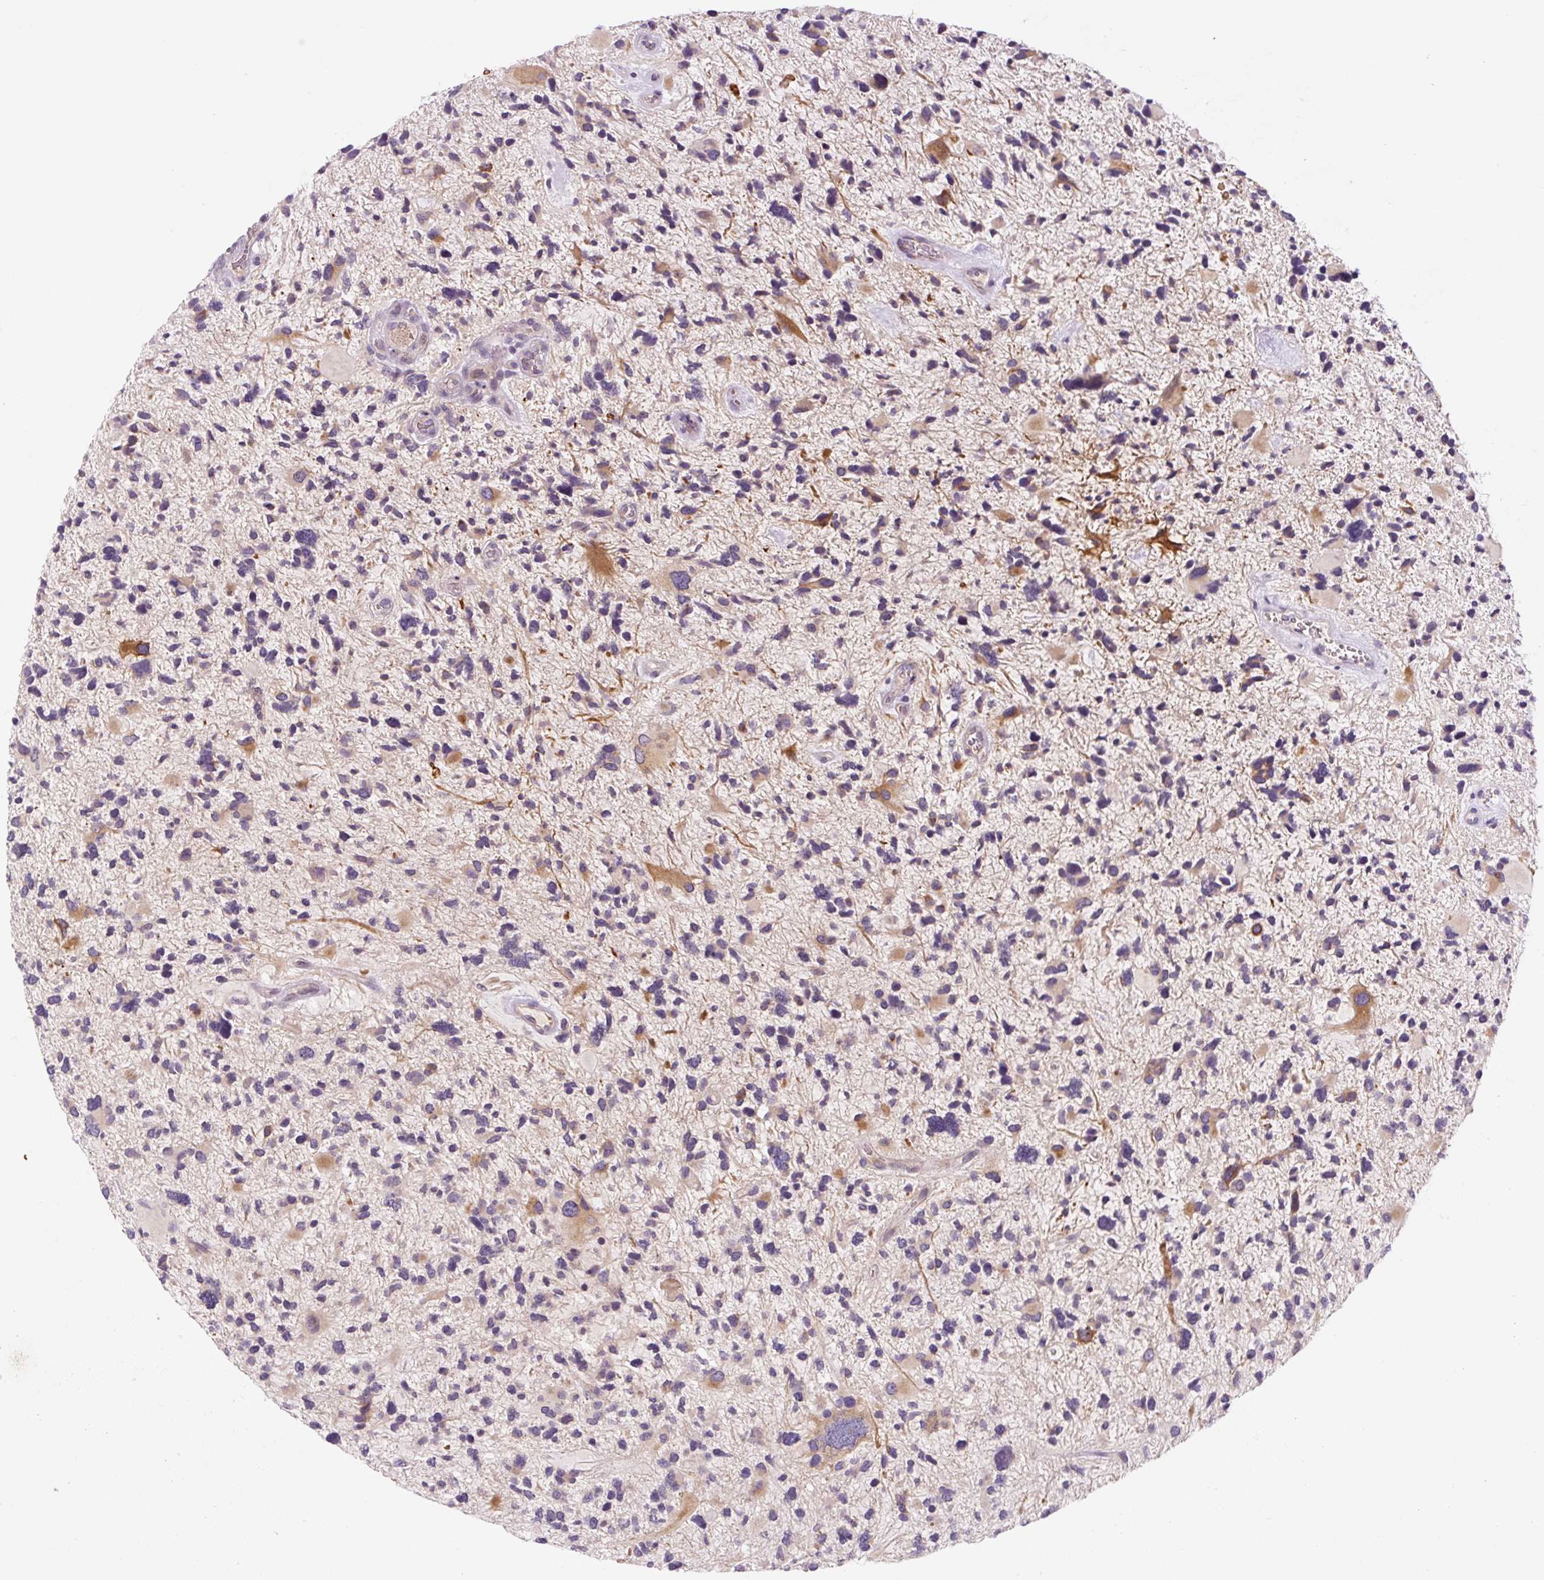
{"staining": {"intensity": "negative", "quantity": "none", "location": "none"}, "tissue": "glioma", "cell_type": "Tumor cells", "image_type": "cancer", "snomed": [{"axis": "morphology", "description": "Glioma, malignant, High grade"}, {"axis": "topography", "description": "Brain"}], "caption": "This is an immunohistochemistry photomicrograph of human glioma. There is no staining in tumor cells.", "gene": "YIF1B", "patient": {"sex": "female", "age": 11}}